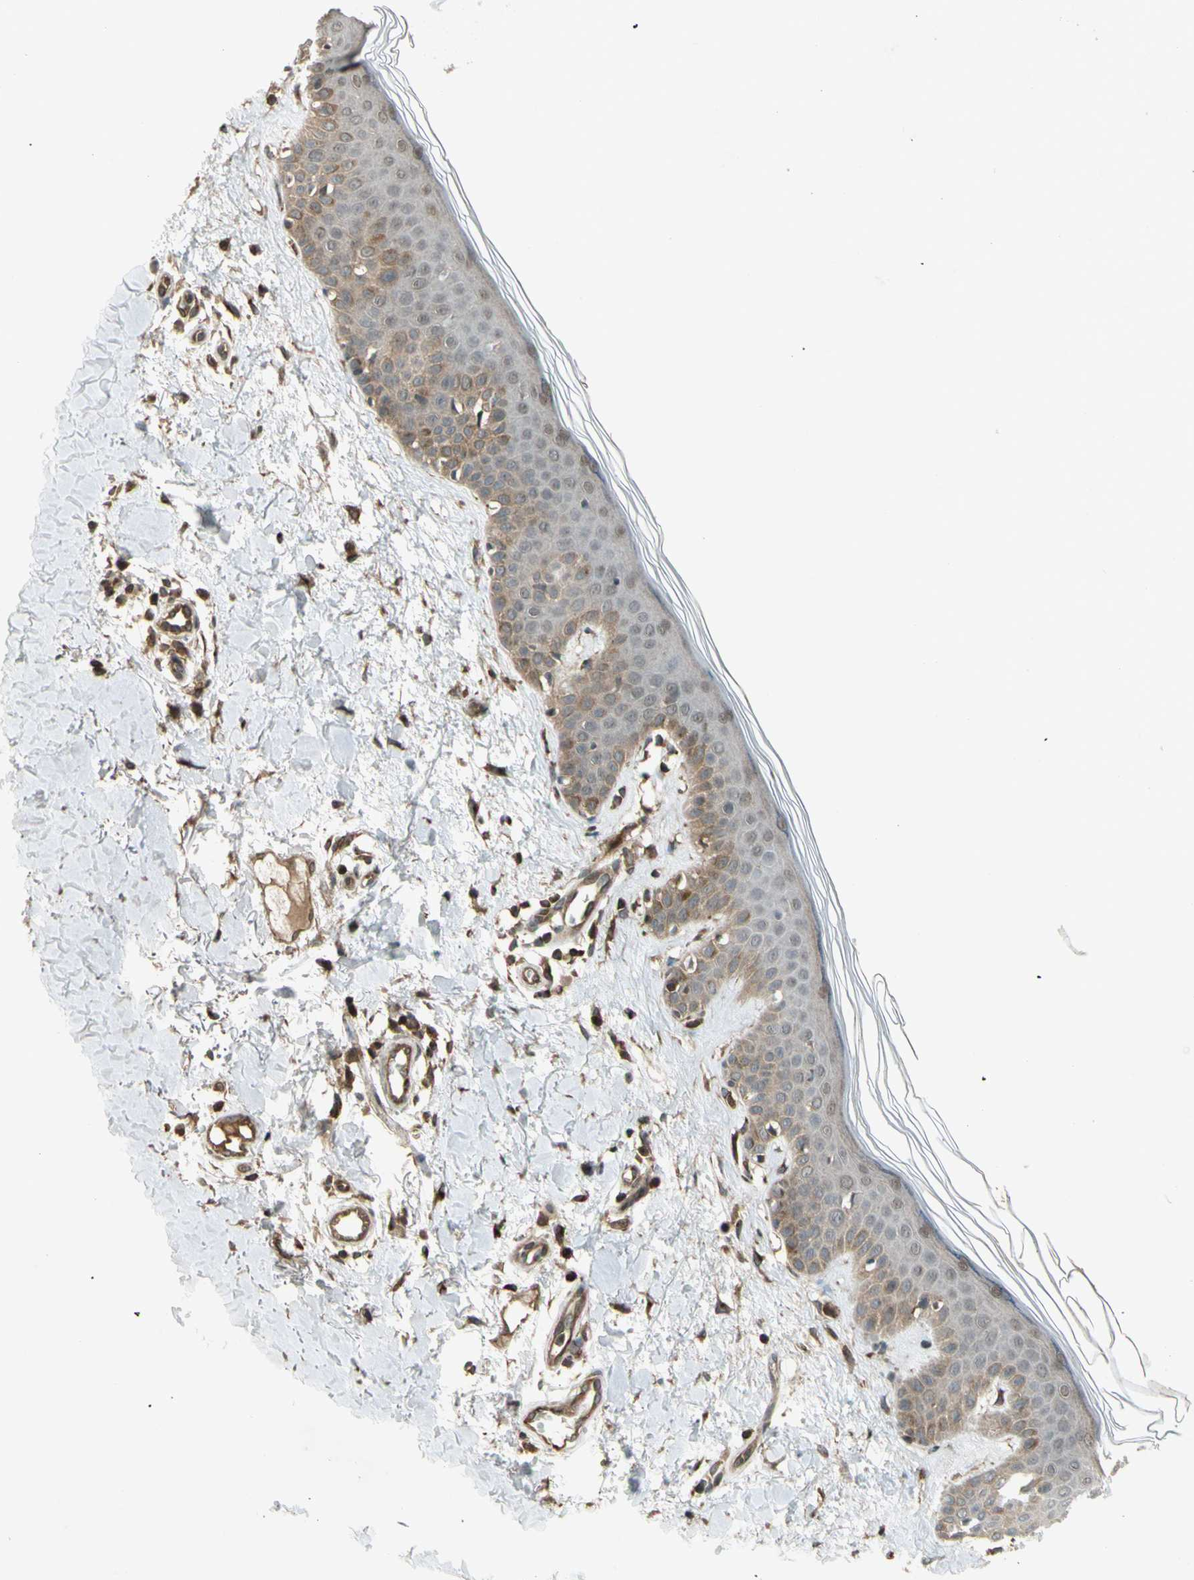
{"staining": {"intensity": "moderate", "quantity": ">75%", "location": "cytoplasmic/membranous,nuclear"}, "tissue": "skin", "cell_type": "Fibroblasts", "image_type": "normal", "snomed": [{"axis": "morphology", "description": "Normal tissue, NOS"}, {"axis": "topography", "description": "Skin"}], "caption": "Immunohistochemical staining of benign skin reveals moderate cytoplasmic/membranous,nuclear protein expression in about >75% of fibroblasts.", "gene": "FLII", "patient": {"sex": "male", "age": 67}}